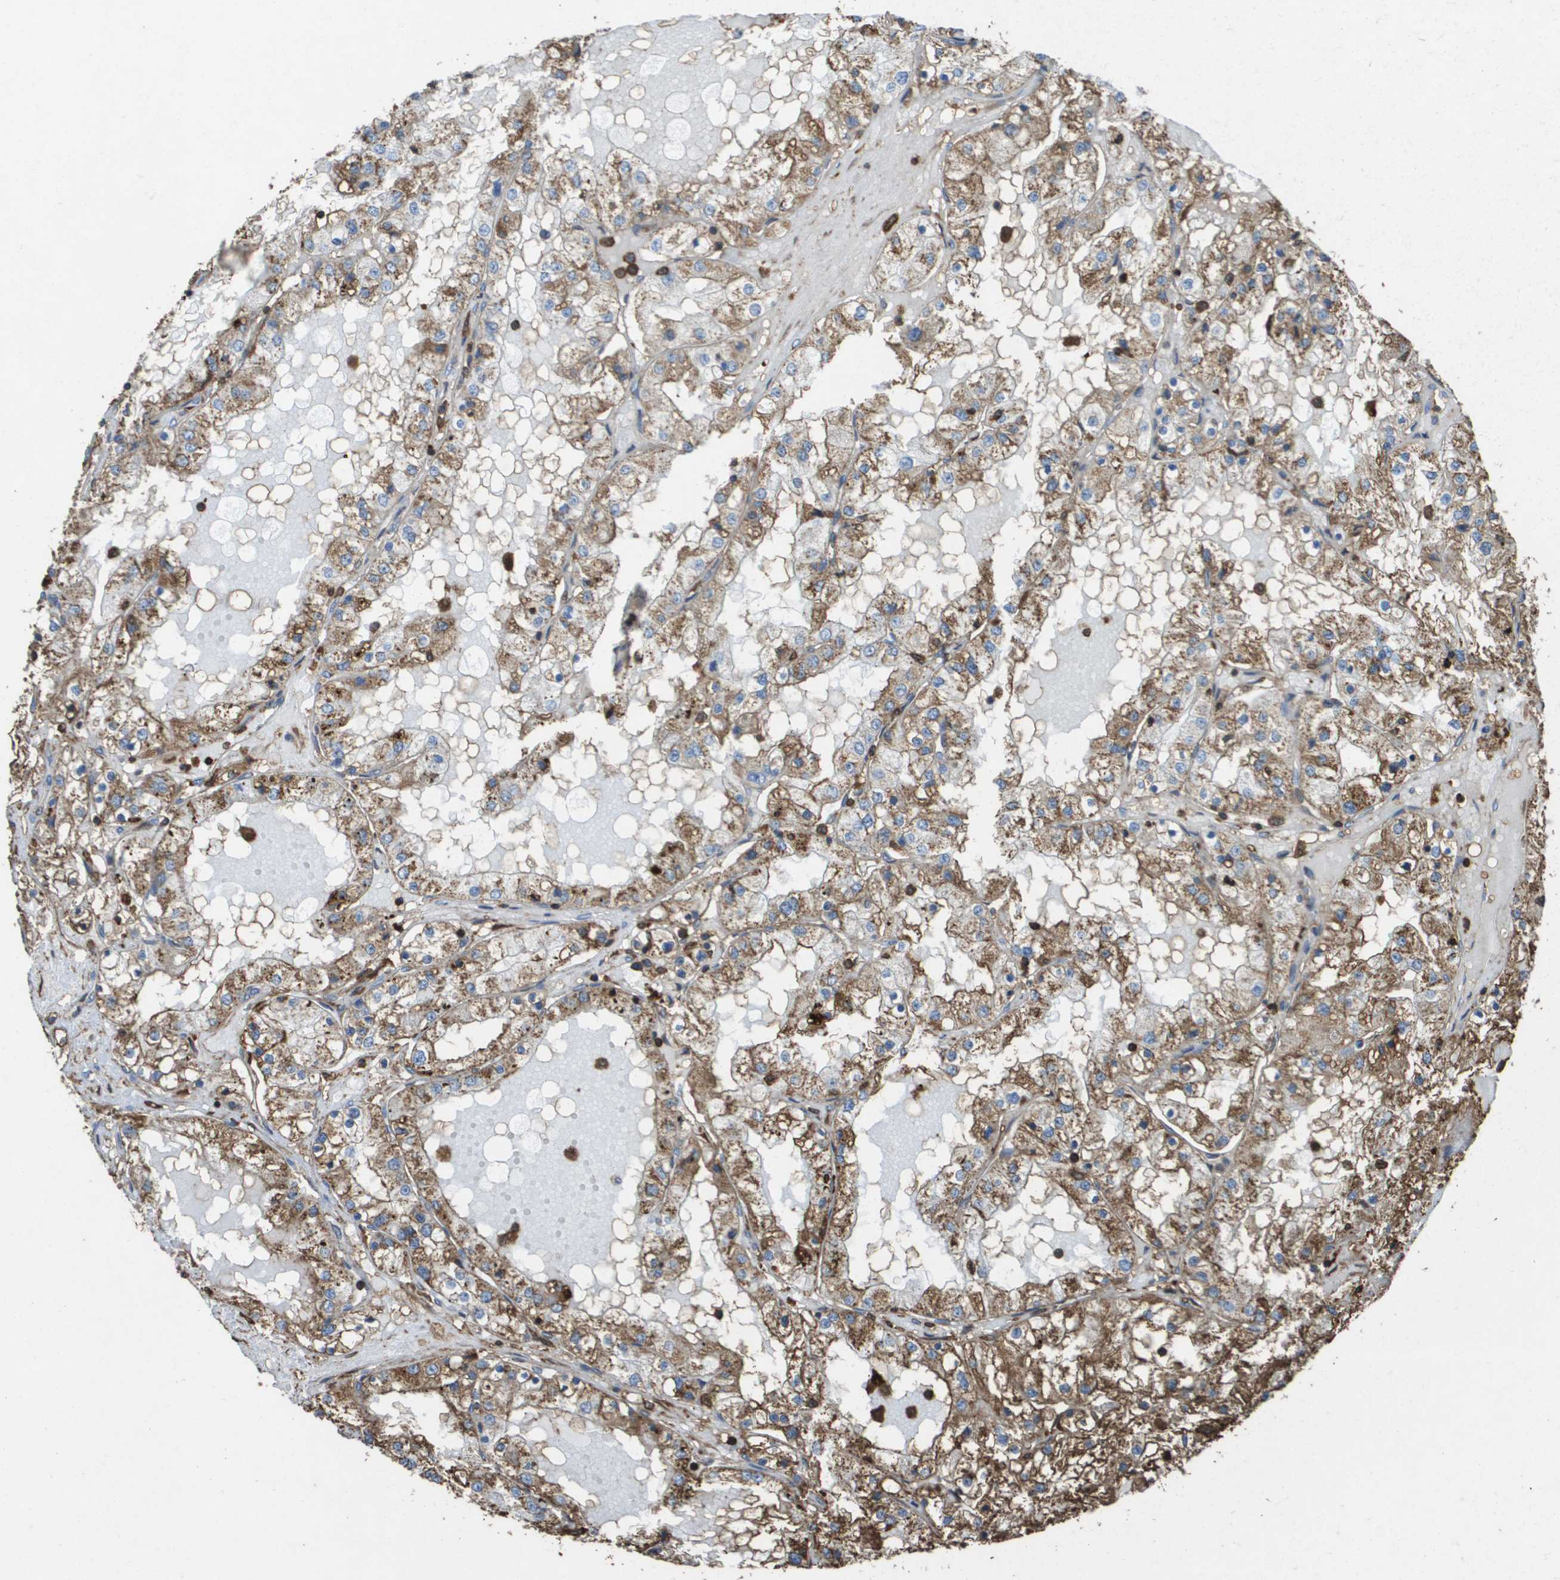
{"staining": {"intensity": "moderate", "quantity": ">75%", "location": "cytoplasmic/membranous"}, "tissue": "renal cancer", "cell_type": "Tumor cells", "image_type": "cancer", "snomed": [{"axis": "morphology", "description": "Adenocarcinoma, NOS"}, {"axis": "topography", "description": "Kidney"}], "caption": "Protein staining reveals moderate cytoplasmic/membranous positivity in about >75% of tumor cells in renal cancer.", "gene": "PASK", "patient": {"sex": "male", "age": 68}}